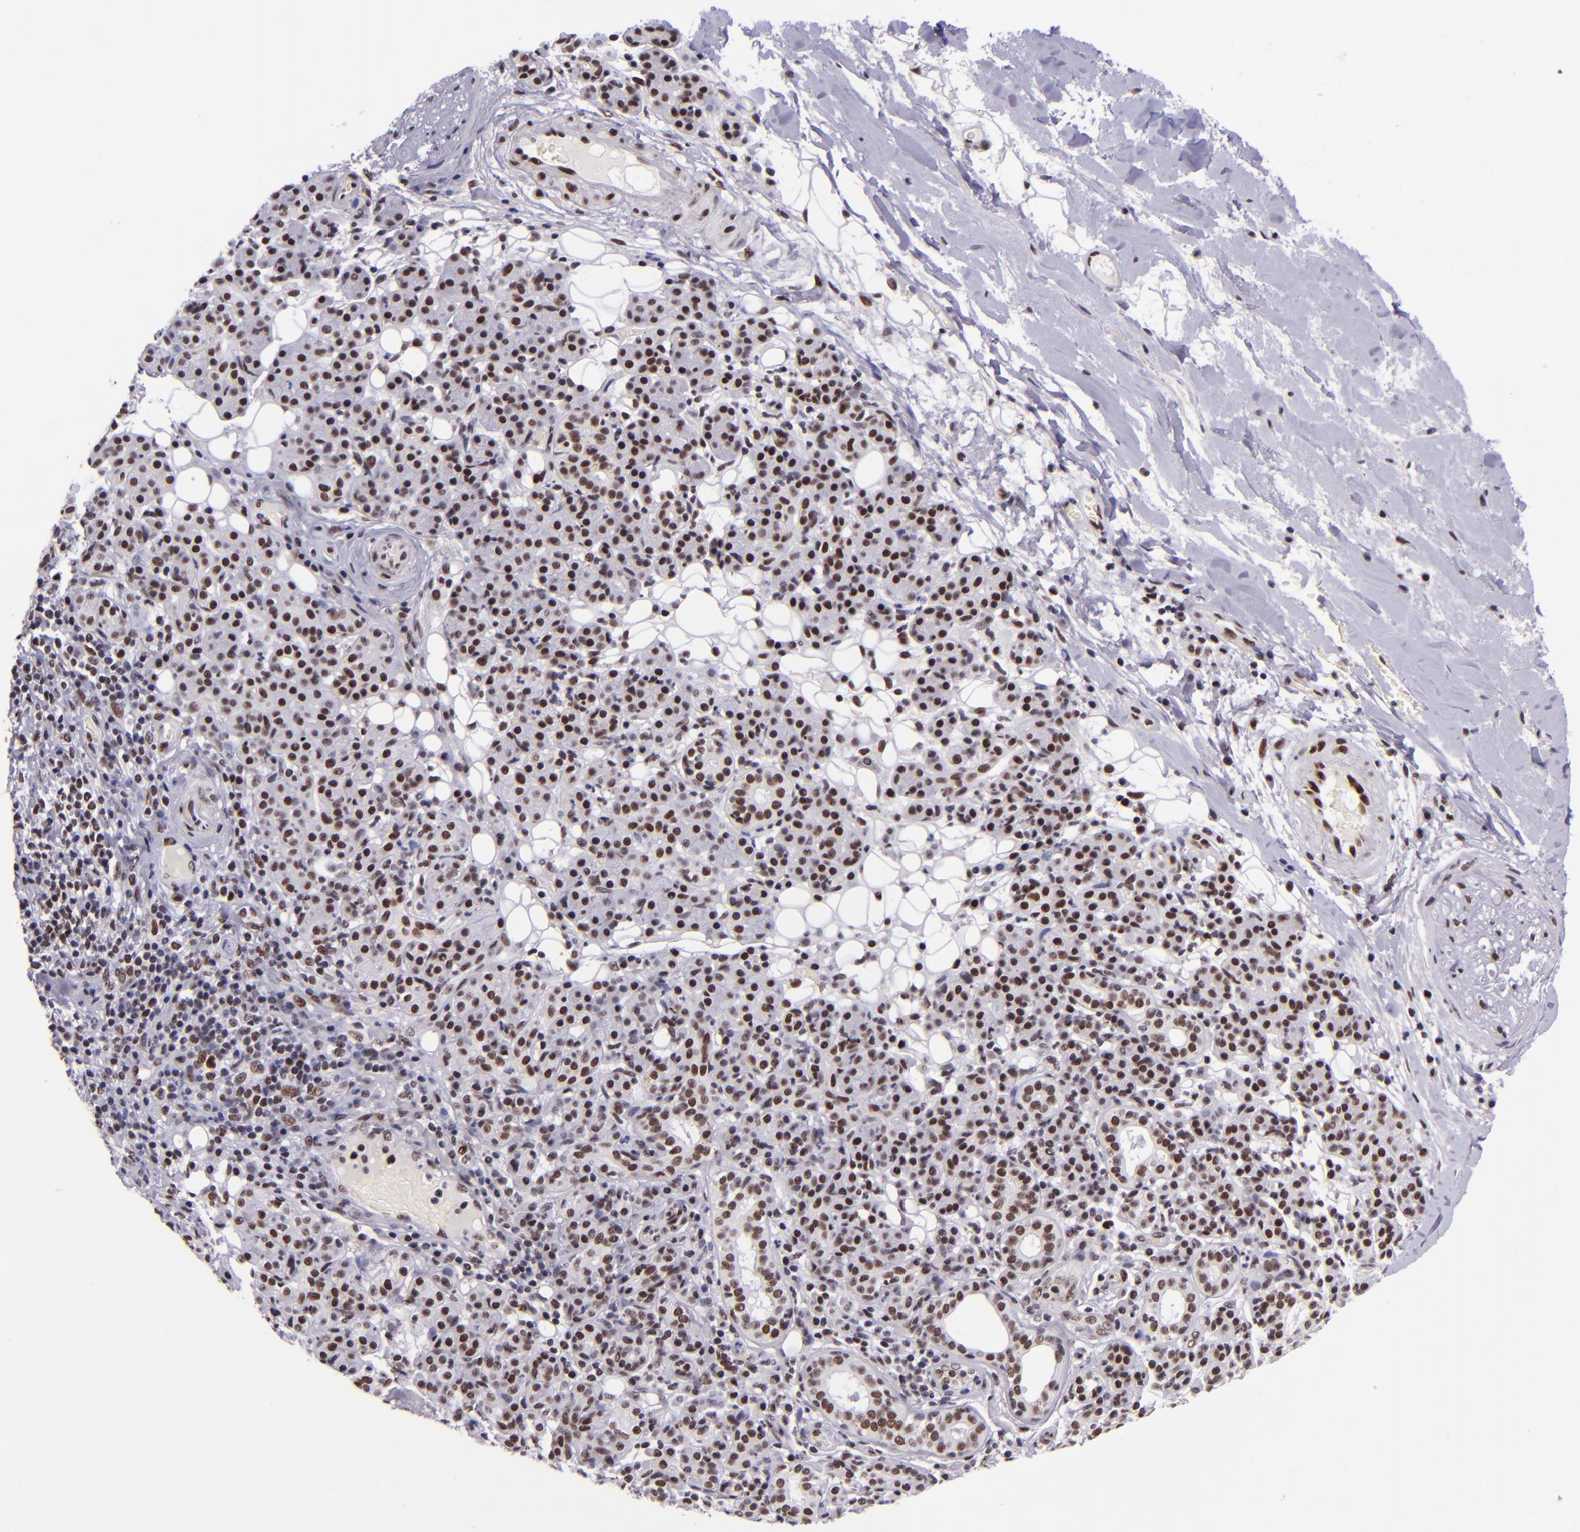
{"staining": {"intensity": "strong", "quantity": ">75%", "location": "nuclear"}, "tissue": "skin cancer", "cell_type": "Tumor cells", "image_type": "cancer", "snomed": [{"axis": "morphology", "description": "Squamous cell carcinoma, NOS"}, {"axis": "topography", "description": "Skin"}], "caption": "Squamous cell carcinoma (skin) was stained to show a protein in brown. There is high levels of strong nuclear positivity in about >75% of tumor cells.", "gene": "GPKOW", "patient": {"sex": "male", "age": 84}}